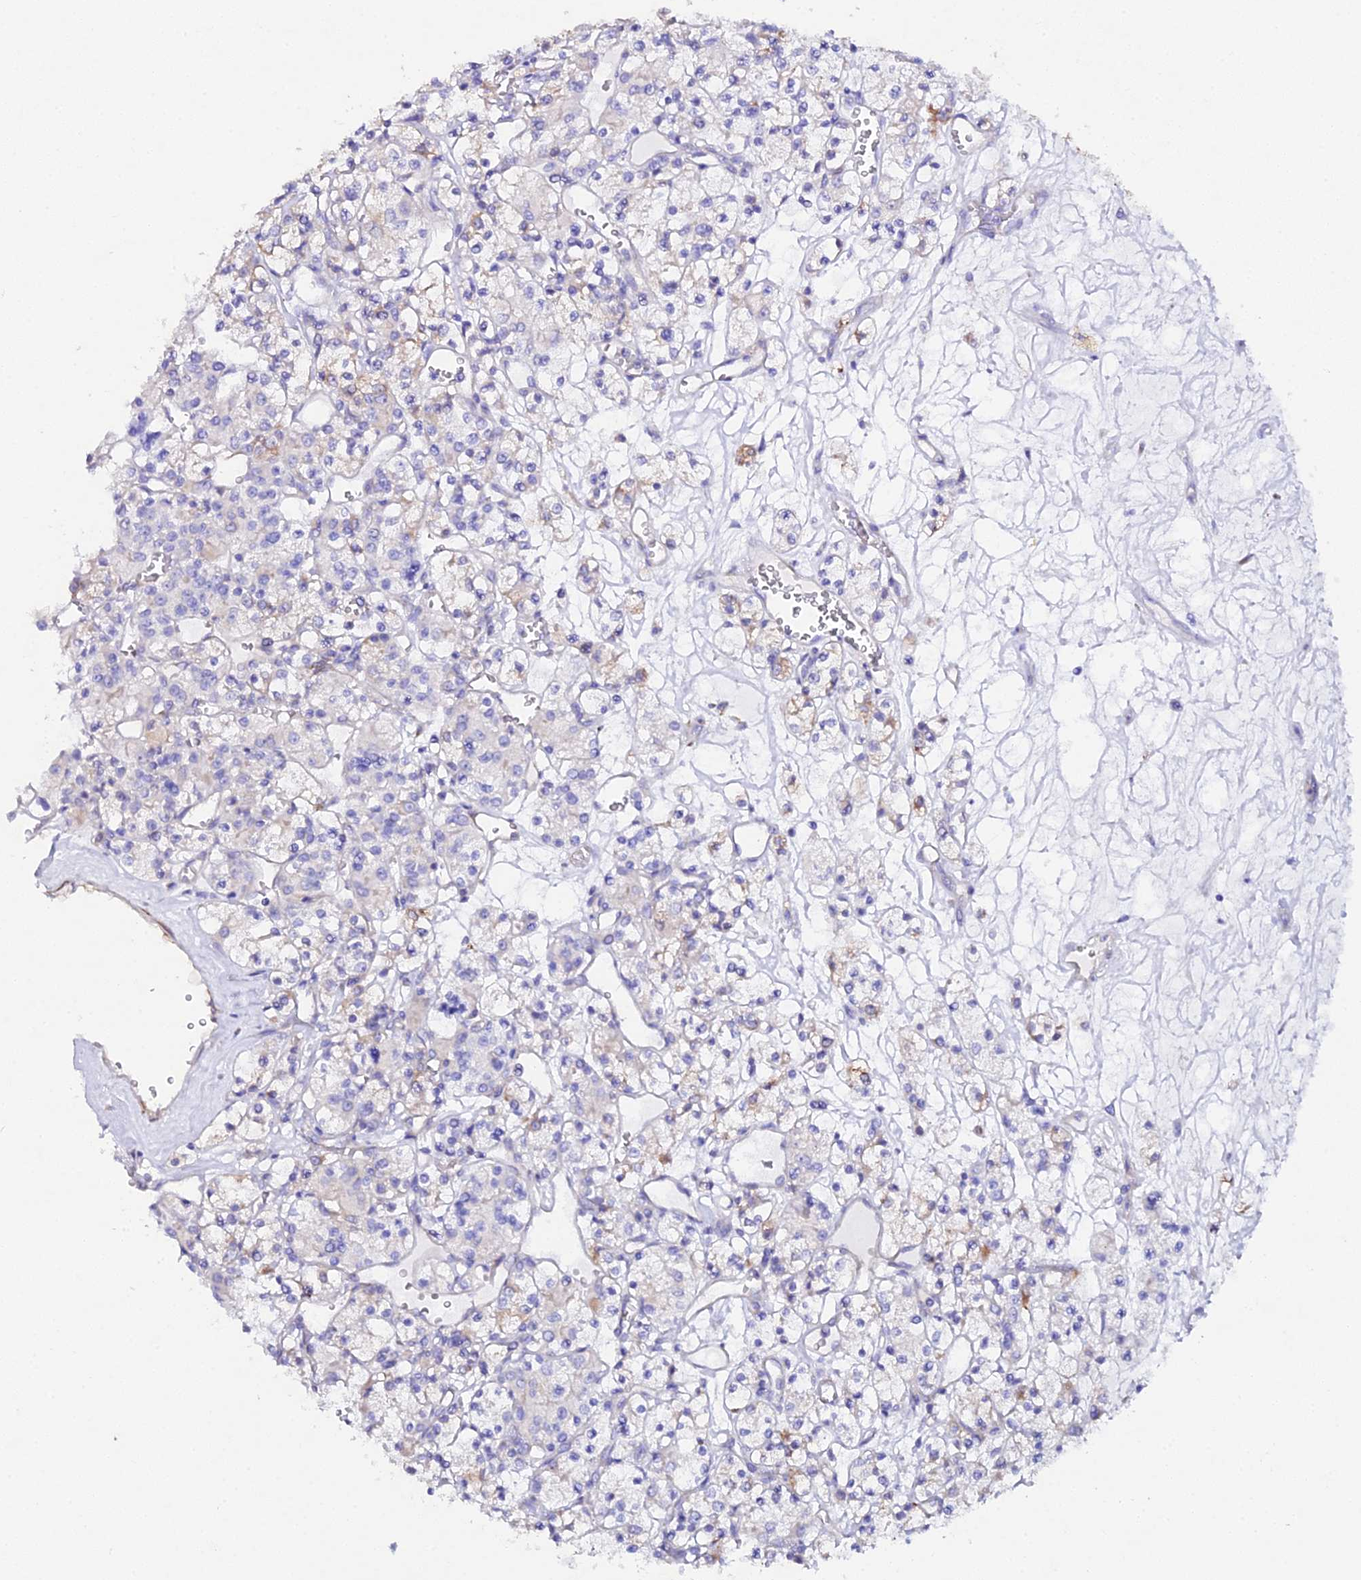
{"staining": {"intensity": "negative", "quantity": "none", "location": "none"}, "tissue": "renal cancer", "cell_type": "Tumor cells", "image_type": "cancer", "snomed": [{"axis": "morphology", "description": "Adenocarcinoma, NOS"}, {"axis": "topography", "description": "Kidney"}], "caption": "Immunohistochemical staining of human renal cancer demonstrates no significant positivity in tumor cells.", "gene": "CFAP45", "patient": {"sex": "female", "age": 59}}